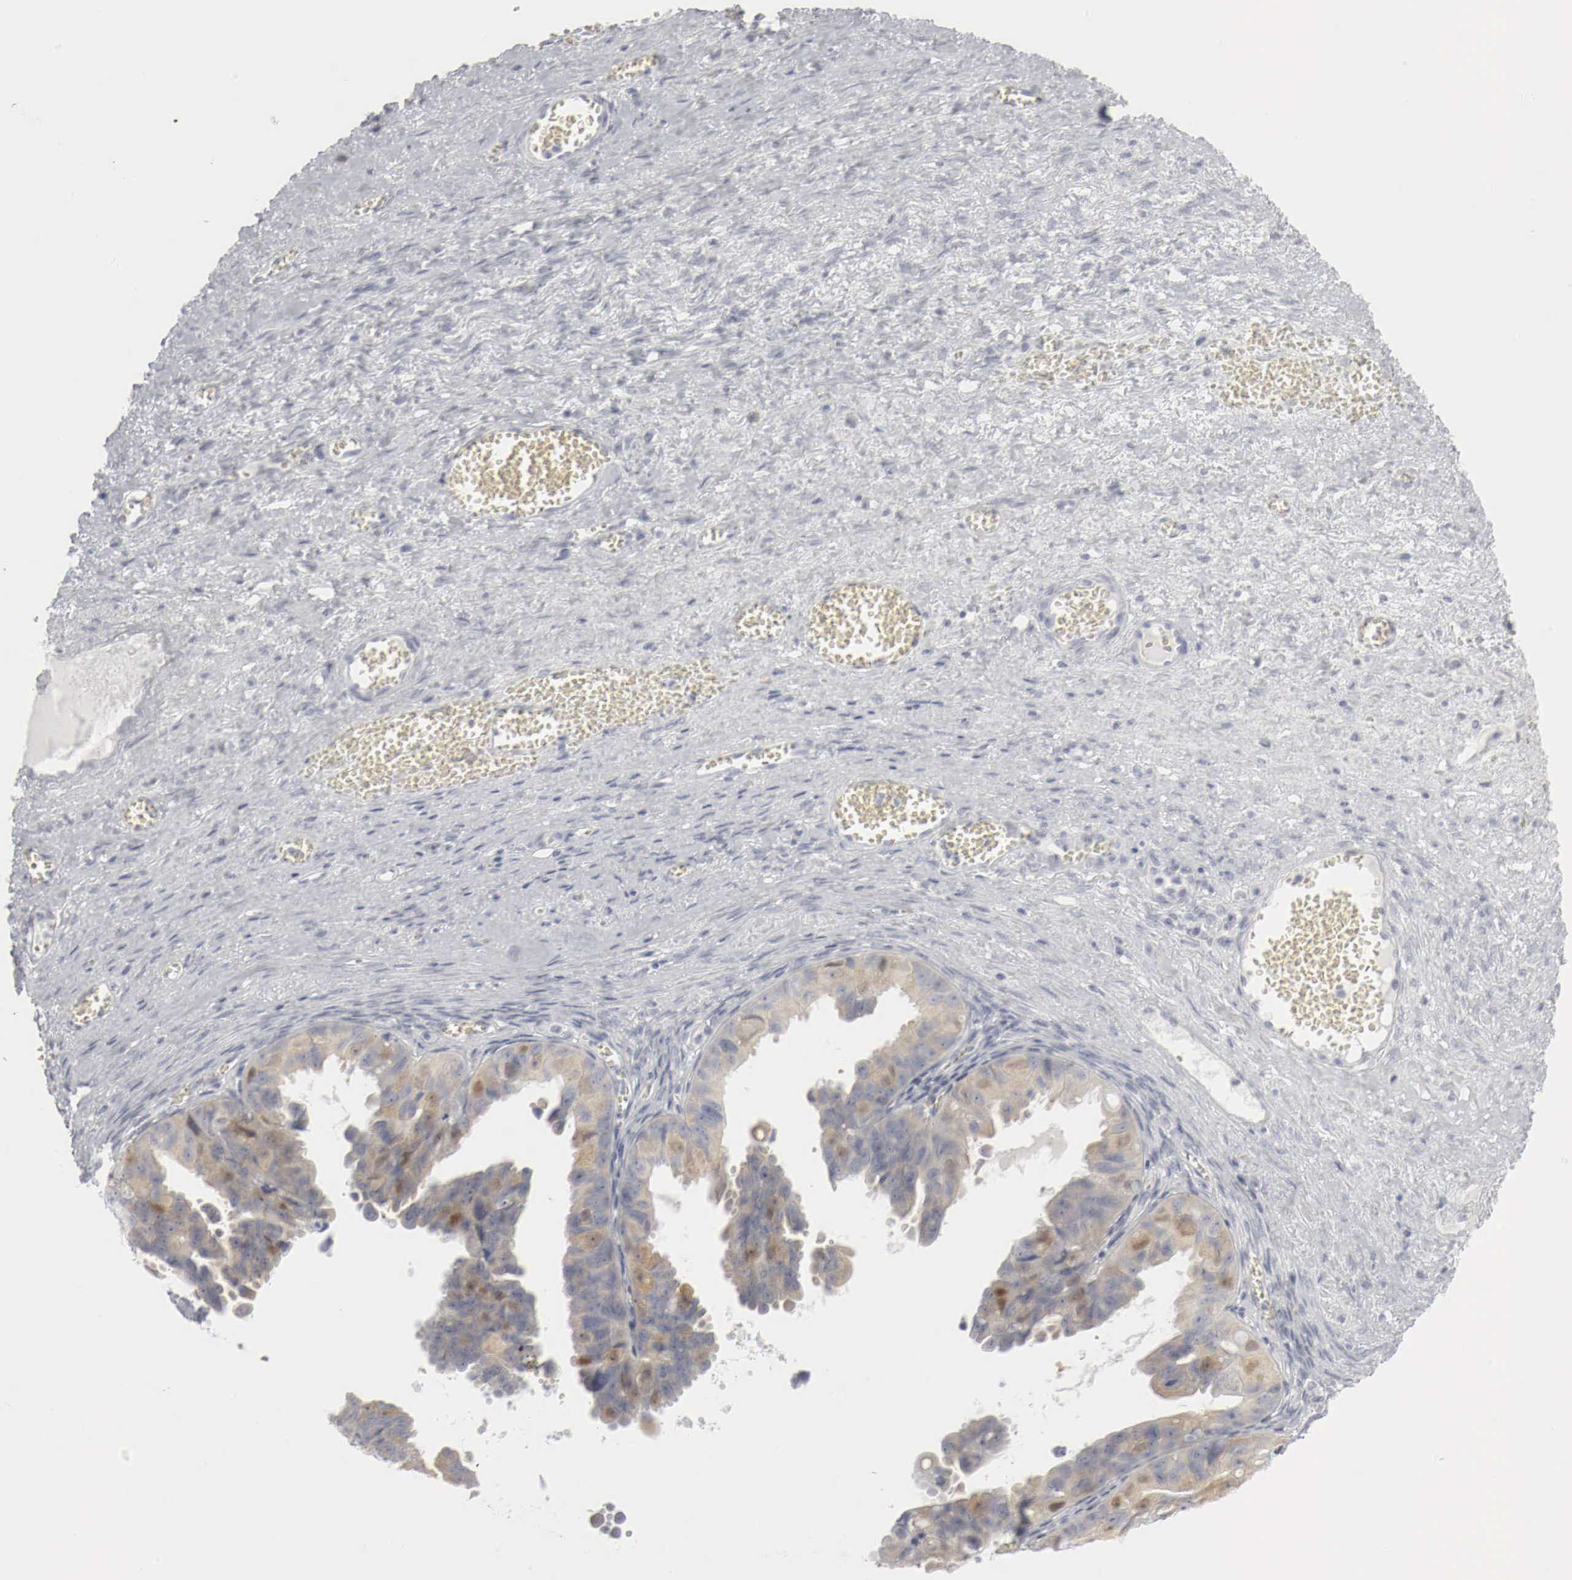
{"staining": {"intensity": "weak", "quantity": "25%-75%", "location": "cytoplasmic/membranous,nuclear"}, "tissue": "ovarian cancer", "cell_type": "Tumor cells", "image_type": "cancer", "snomed": [{"axis": "morphology", "description": "Carcinoma, endometroid"}, {"axis": "topography", "description": "Ovary"}], "caption": "Ovarian cancer (endometroid carcinoma) stained with immunohistochemistry (IHC) demonstrates weak cytoplasmic/membranous and nuclear staining in approximately 25%-75% of tumor cells. The staining was performed using DAB to visualize the protein expression in brown, while the nuclei were stained in blue with hematoxylin (Magnification: 20x).", "gene": "TP63", "patient": {"sex": "female", "age": 85}}